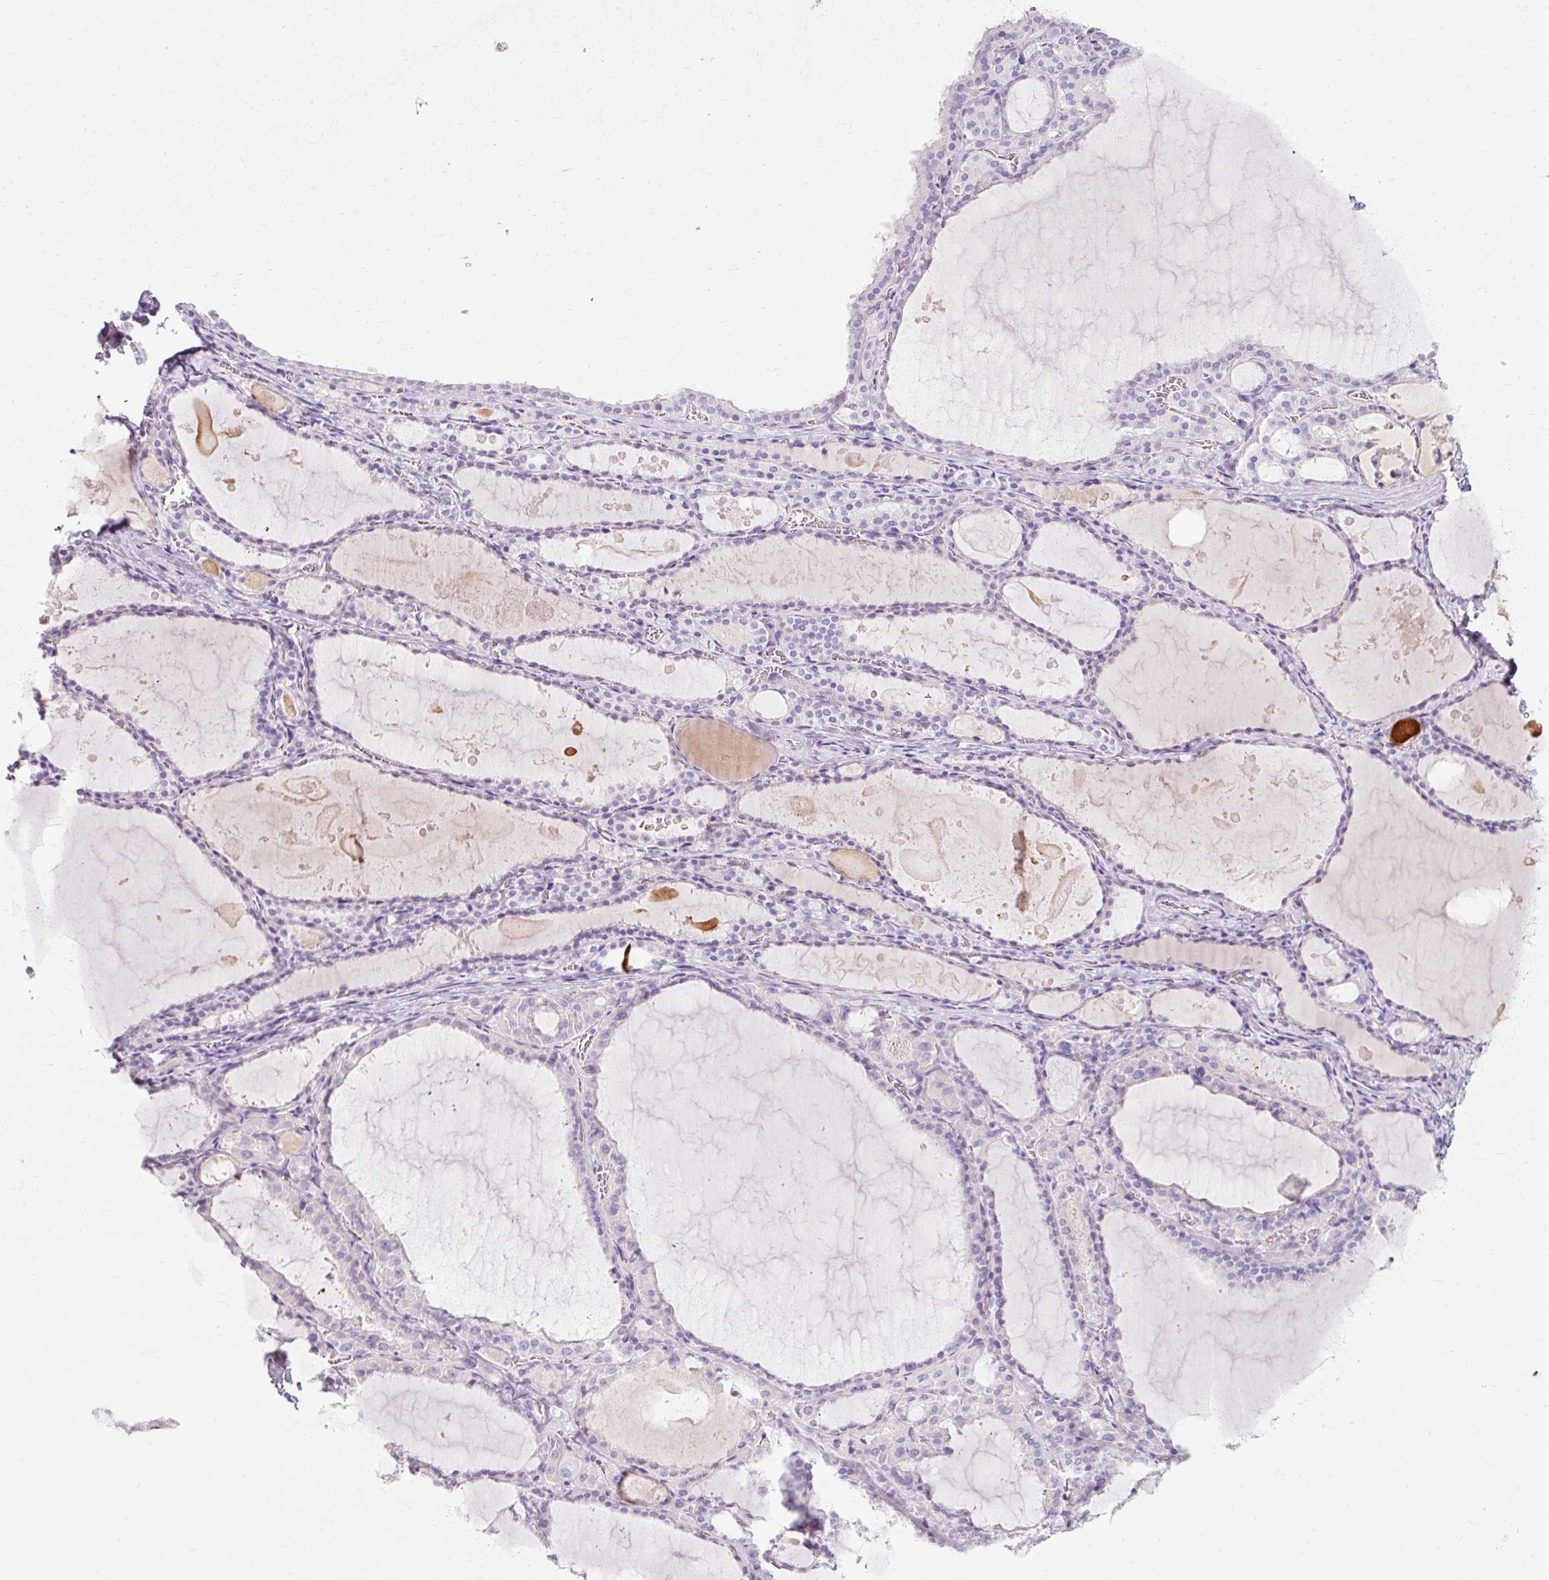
{"staining": {"intensity": "negative", "quantity": "none", "location": "none"}, "tissue": "thyroid gland", "cell_type": "Glandular cells", "image_type": "normal", "snomed": [{"axis": "morphology", "description": "Normal tissue, NOS"}, {"axis": "topography", "description": "Thyroid gland"}], "caption": "High power microscopy micrograph of an IHC photomicrograph of normal thyroid gland, revealing no significant positivity in glandular cells.", "gene": "TMEM213", "patient": {"sex": "male", "age": 56}}